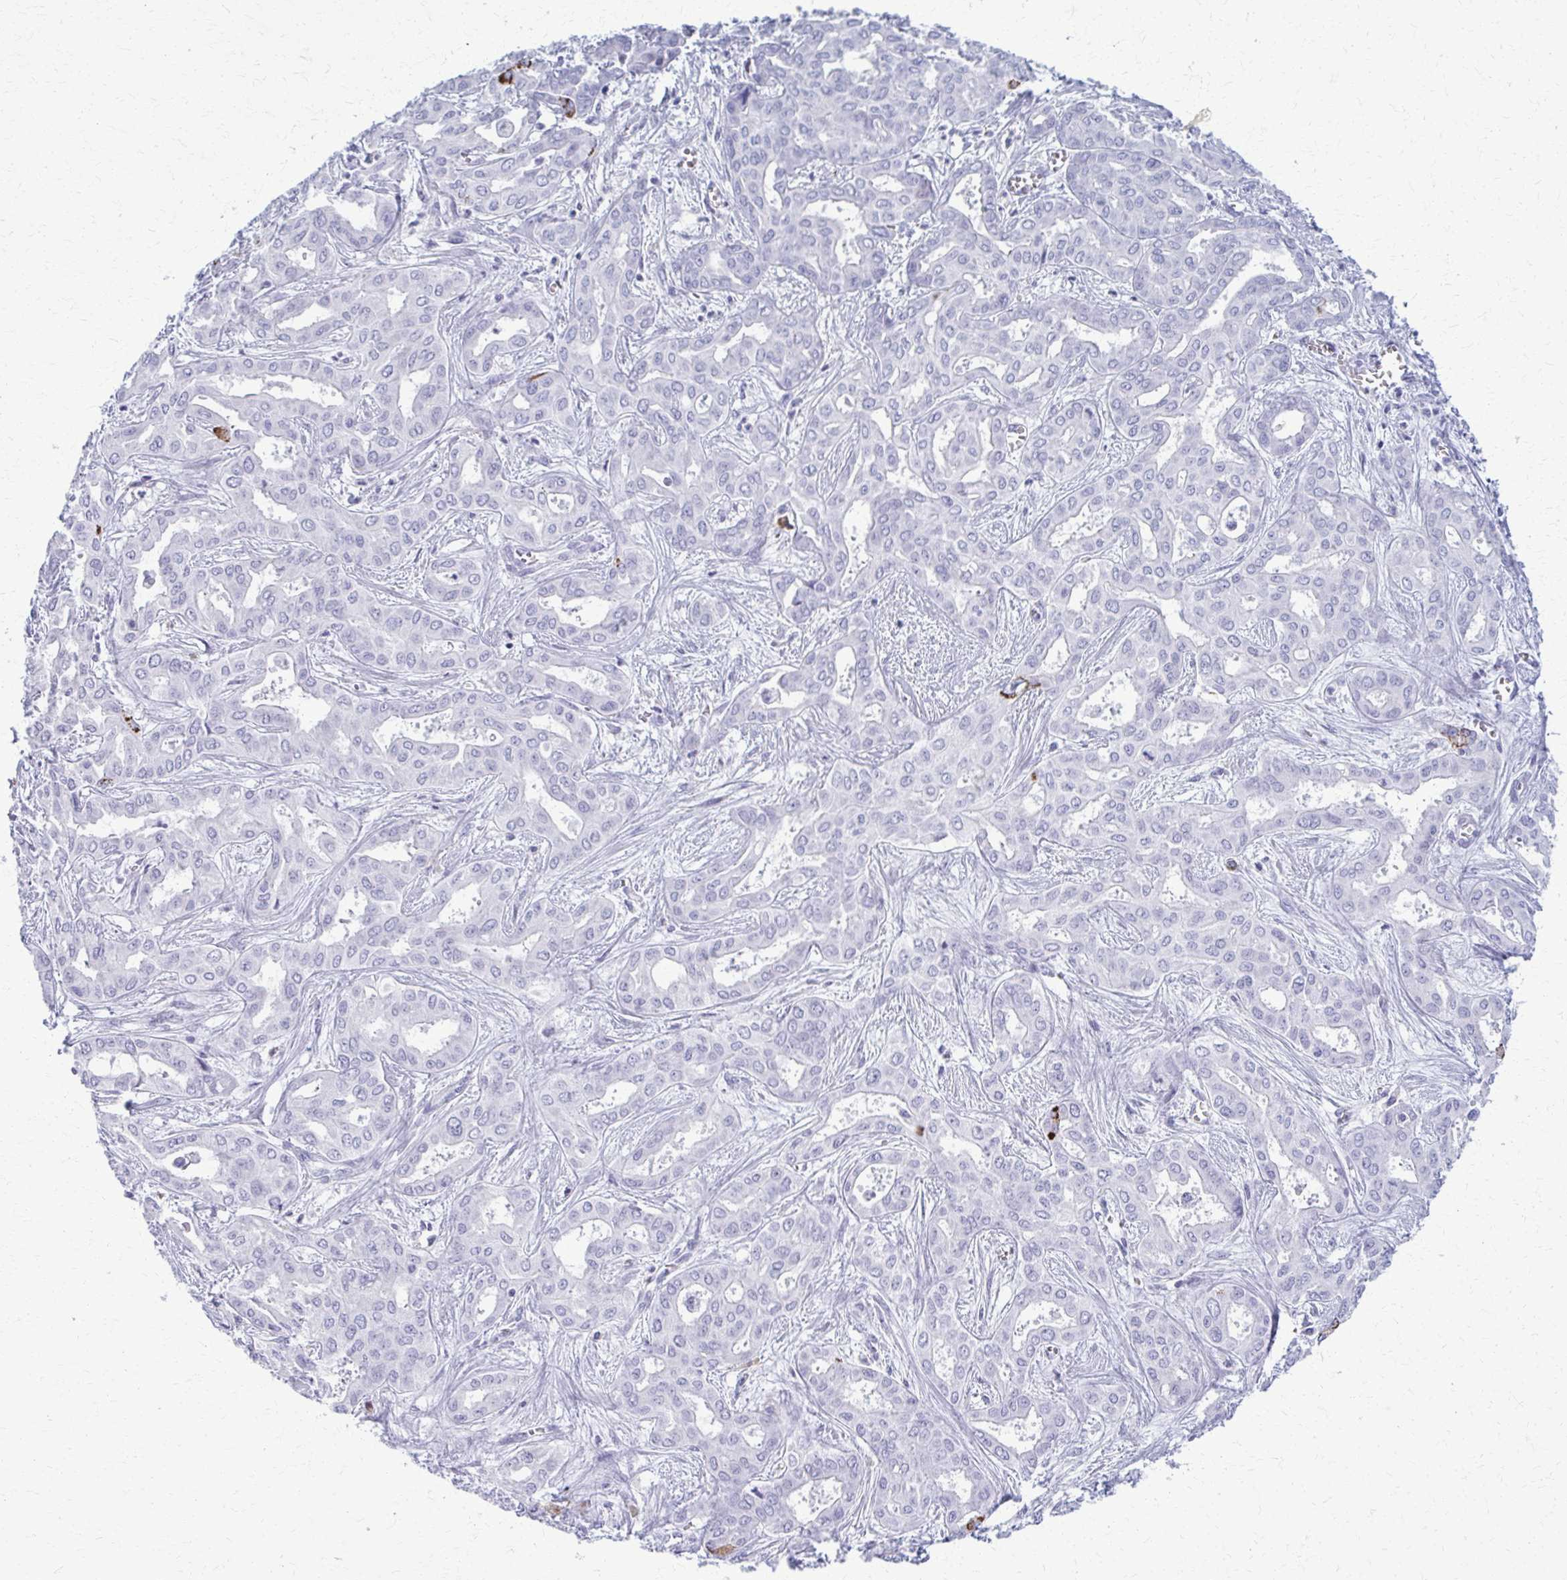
{"staining": {"intensity": "negative", "quantity": "none", "location": "none"}, "tissue": "liver cancer", "cell_type": "Tumor cells", "image_type": "cancer", "snomed": [{"axis": "morphology", "description": "Cholangiocarcinoma"}, {"axis": "topography", "description": "Liver"}], "caption": "Immunohistochemistry micrograph of neoplastic tissue: liver cholangiocarcinoma stained with DAB reveals no significant protein expression in tumor cells. The staining is performed using DAB (3,3'-diaminobenzidine) brown chromogen with nuclei counter-stained in using hematoxylin.", "gene": "ACSM2B", "patient": {"sex": "female", "age": 64}}